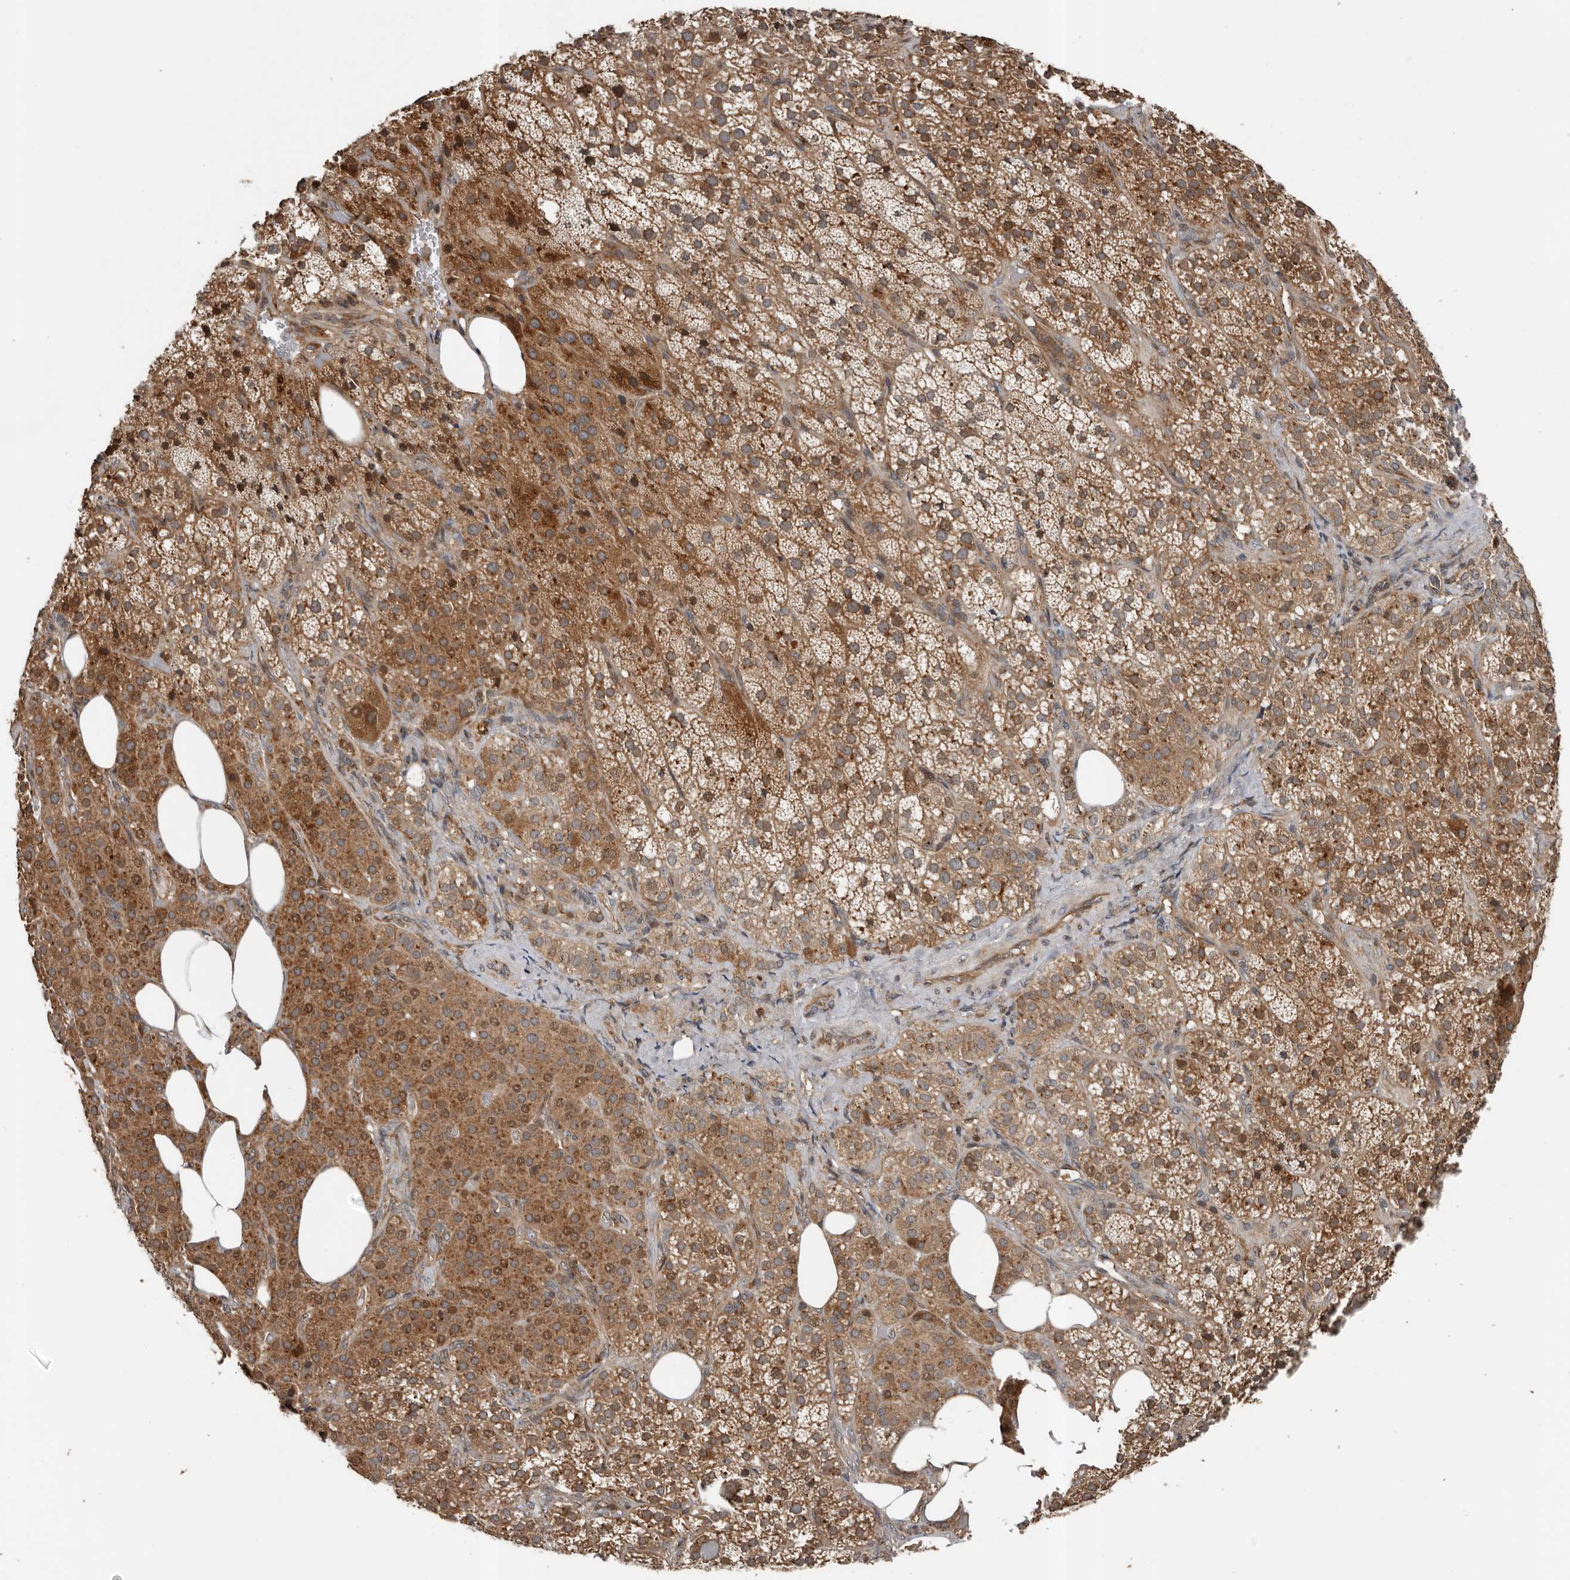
{"staining": {"intensity": "strong", "quantity": ">75%", "location": "cytoplasmic/membranous,nuclear"}, "tissue": "adrenal gland", "cell_type": "Glandular cells", "image_type": "normal", "snomed": [{"axis": "morphology", "description": "Normal tissue, NOS"}, {"axis": "topography", "description": "Adrenal gland"}], "caption": "Immunohistochemical staining of unremarkable human adrenal gland displays high levels of strong cytoplasmic/membranous,nuclear expression in approximately >75% of glandular cells. (DAB IHC with brightfield microscopy, high magnification).", "gene": "CCDC190", "patient": {"sex": "female", "age": 59}}